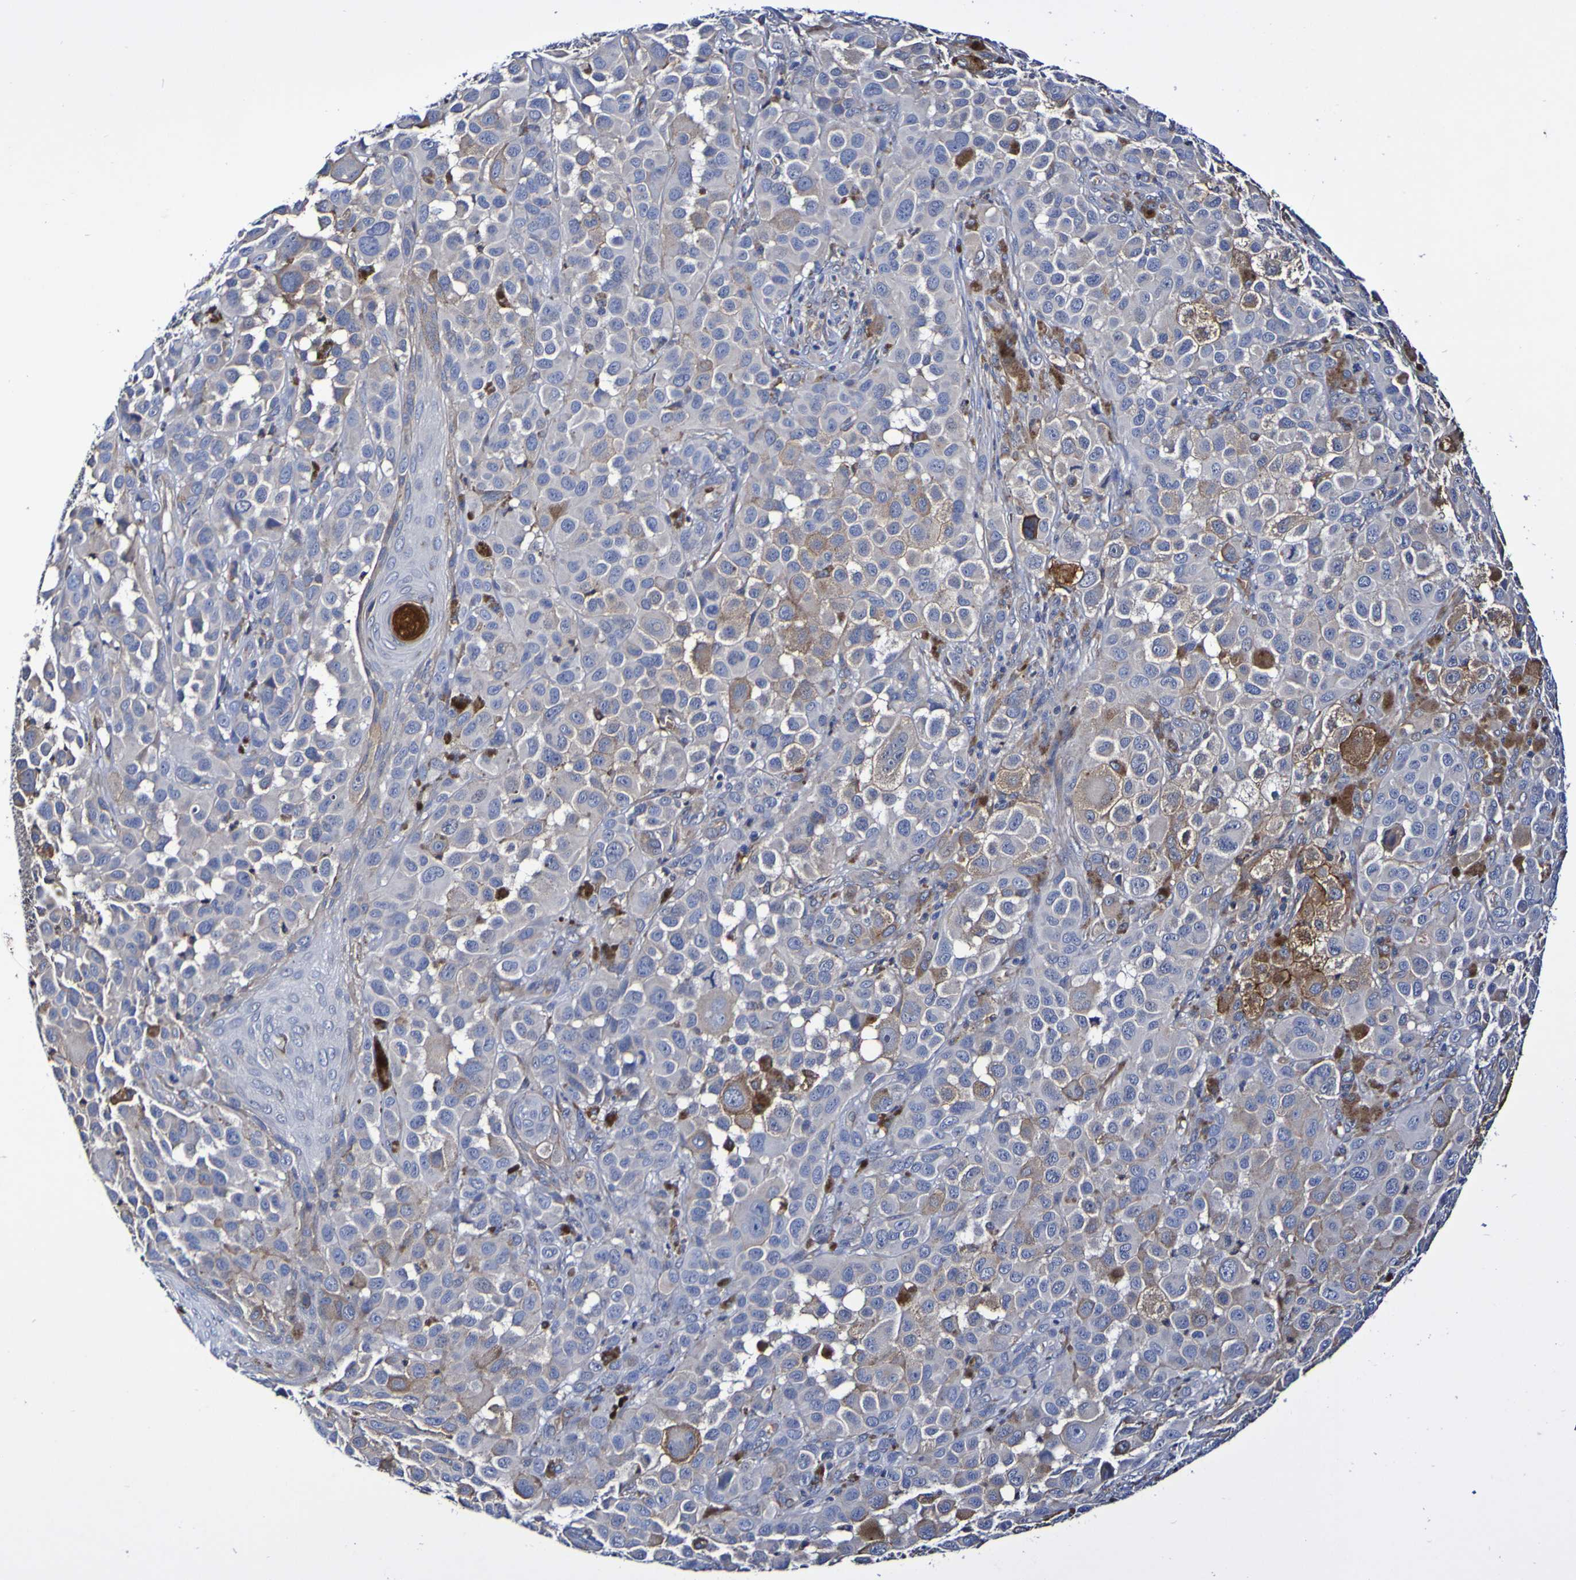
{"staining": {"intensity": "negative", "quantity": "none", "location": "none"}, "tissue": "melanoma", "cell_type": "Tumor cells", "image_type": "cancer", "snomed": [{"axis": "morphology", "description": "Malignant melanoma, NOS"}, {"axis": "topography", "description": "Skin"}], "caption": "Tumor cells are negative for brown protein staining in malignant melanoma.", "gene": "WNT4", "patient": {"sex": "male", "age": 96}}